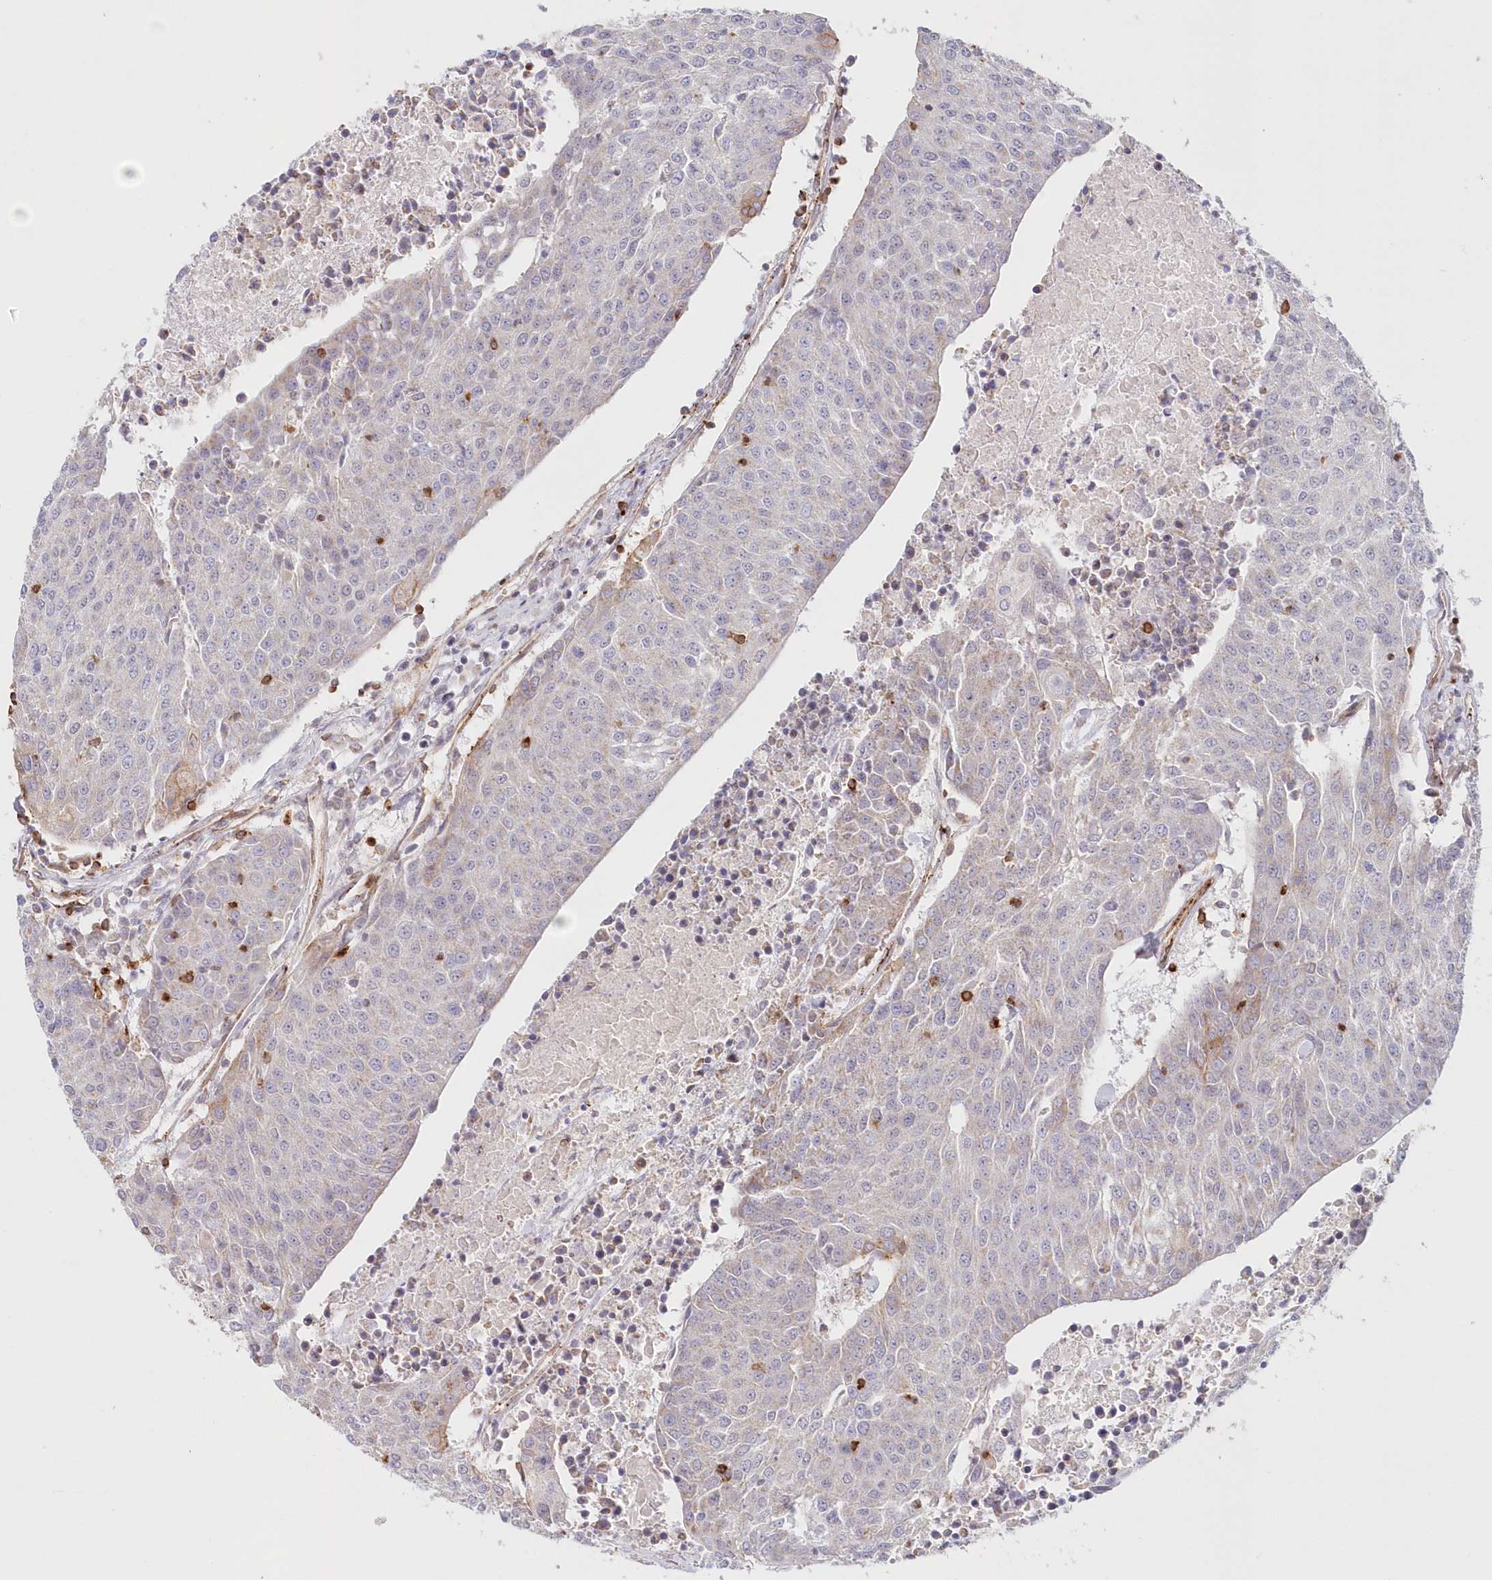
{"staining": {"intensity": "negative", "quantity": "none", "location": "none"}, "tissue": "urothelial cancer", "cell_type": "Tumor cells", "image_type": "cancer", "snomed": [{"axis": "morphology", "description": "Urothelial carcinoma, High grade"}, {"axis": "topography", "description": "Urinary bladder"}], "caption": "IHC image of neoplastic tissue: urothelial cancer stained with DAB (3,3'-diaminobenzidine) displays no significant protein staining in tumor cells.", "gene": "AFAP1L2", "patient": {"sex": "female", "age": 85}}